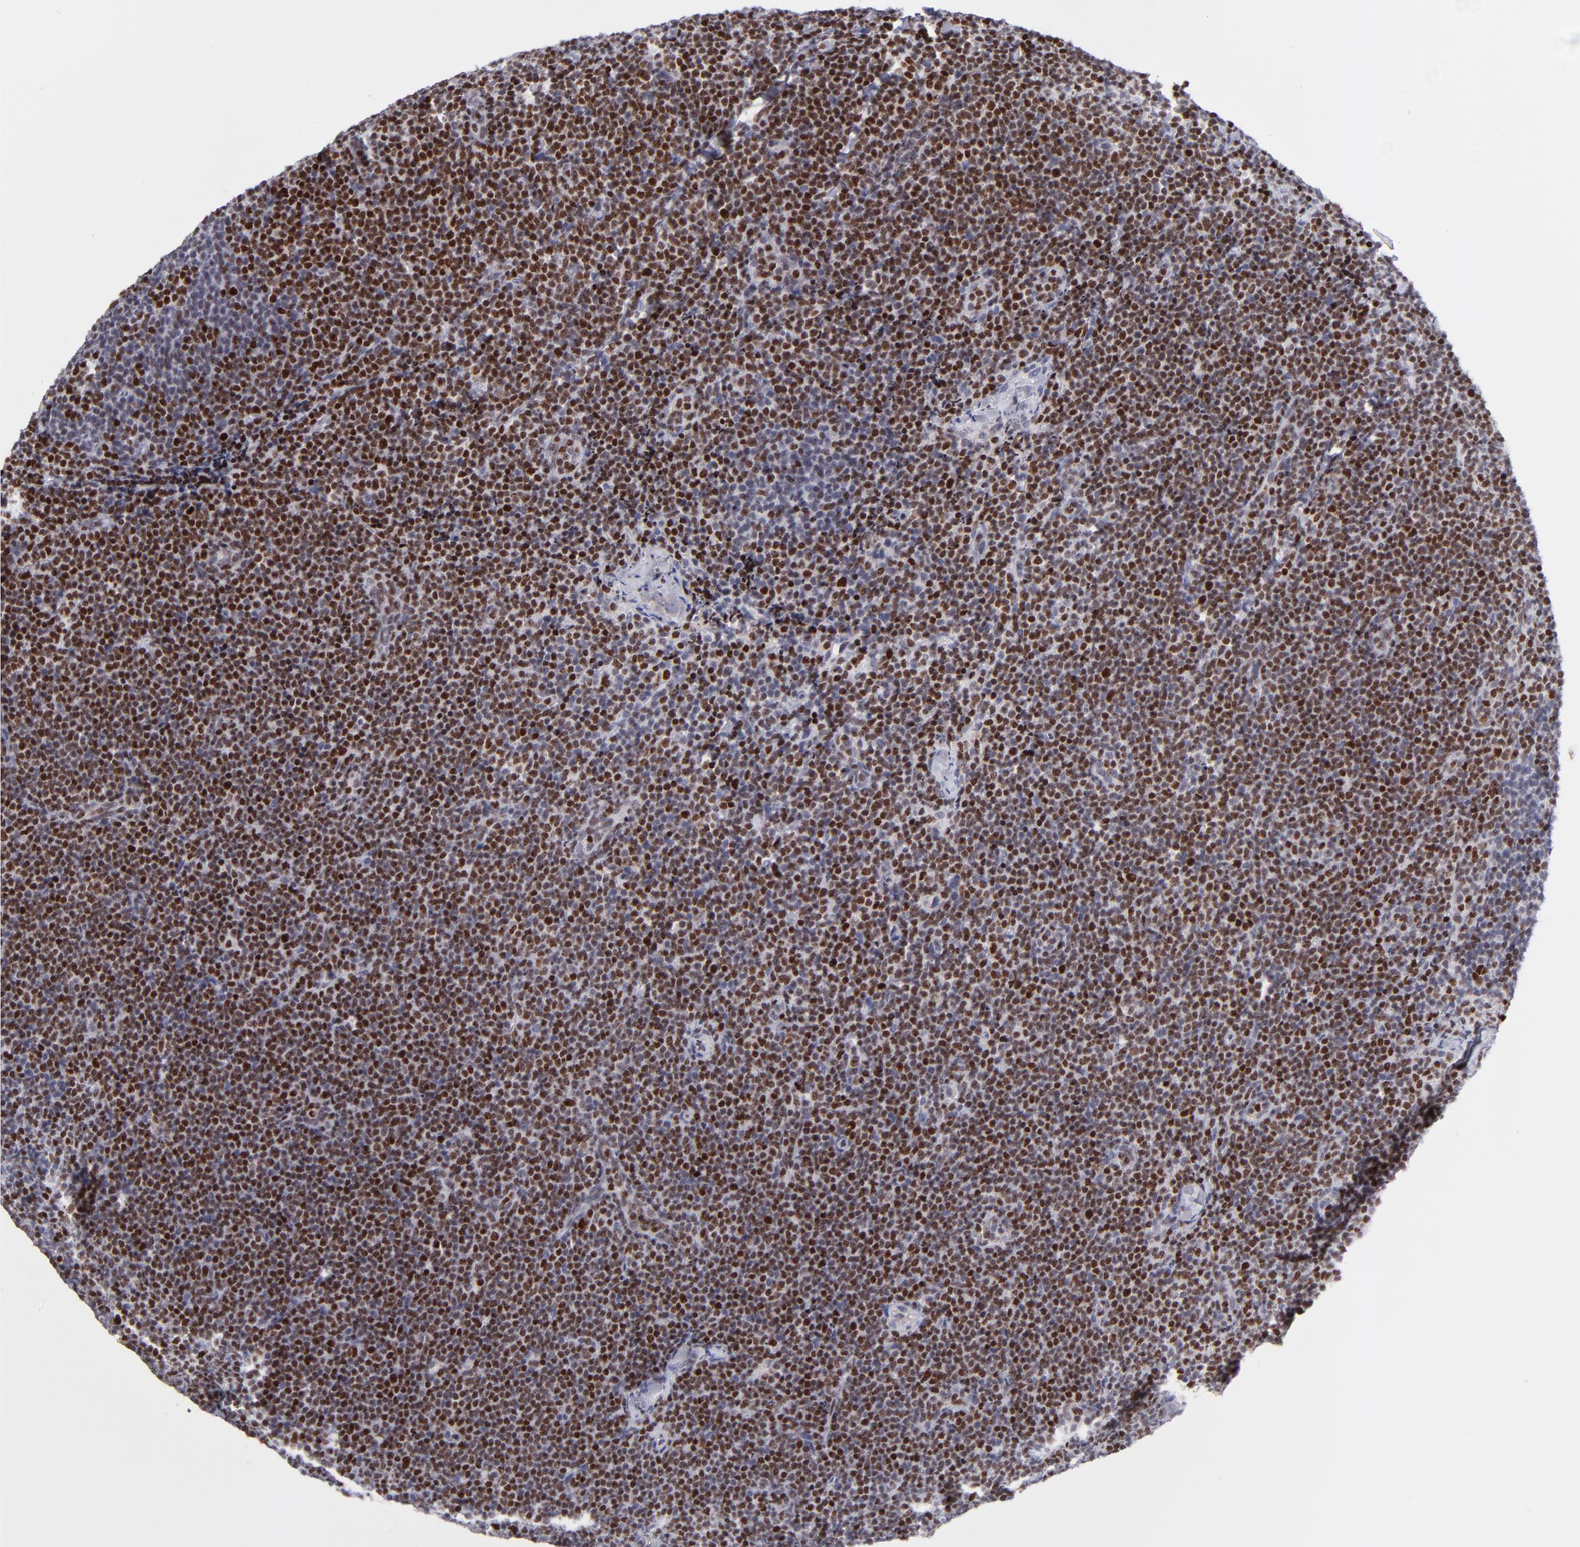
{"staining": {"intensity": "strong", "quantity": "25%-75%", "location": "nuclear"}, "tissue": "lymphoma", "cell_type": "Tumor cells", "image_type": "cancer", "snomed": [{"axis": "morphology", "description": "Malignant lymphoma, non-Hodgkin's type, High grade"}, {"axis": "topography", "description": "Lymph node"}], "caption": "A high-resolution image shows IHC staining of high-grade malignant lymphoma, non-Hodgkin's type, which demonstrates strong nuclear positivity in about 25%-75% of tumor cells.", "gene": "POLA1", "patient": {"sex": "female", "age": 58}}